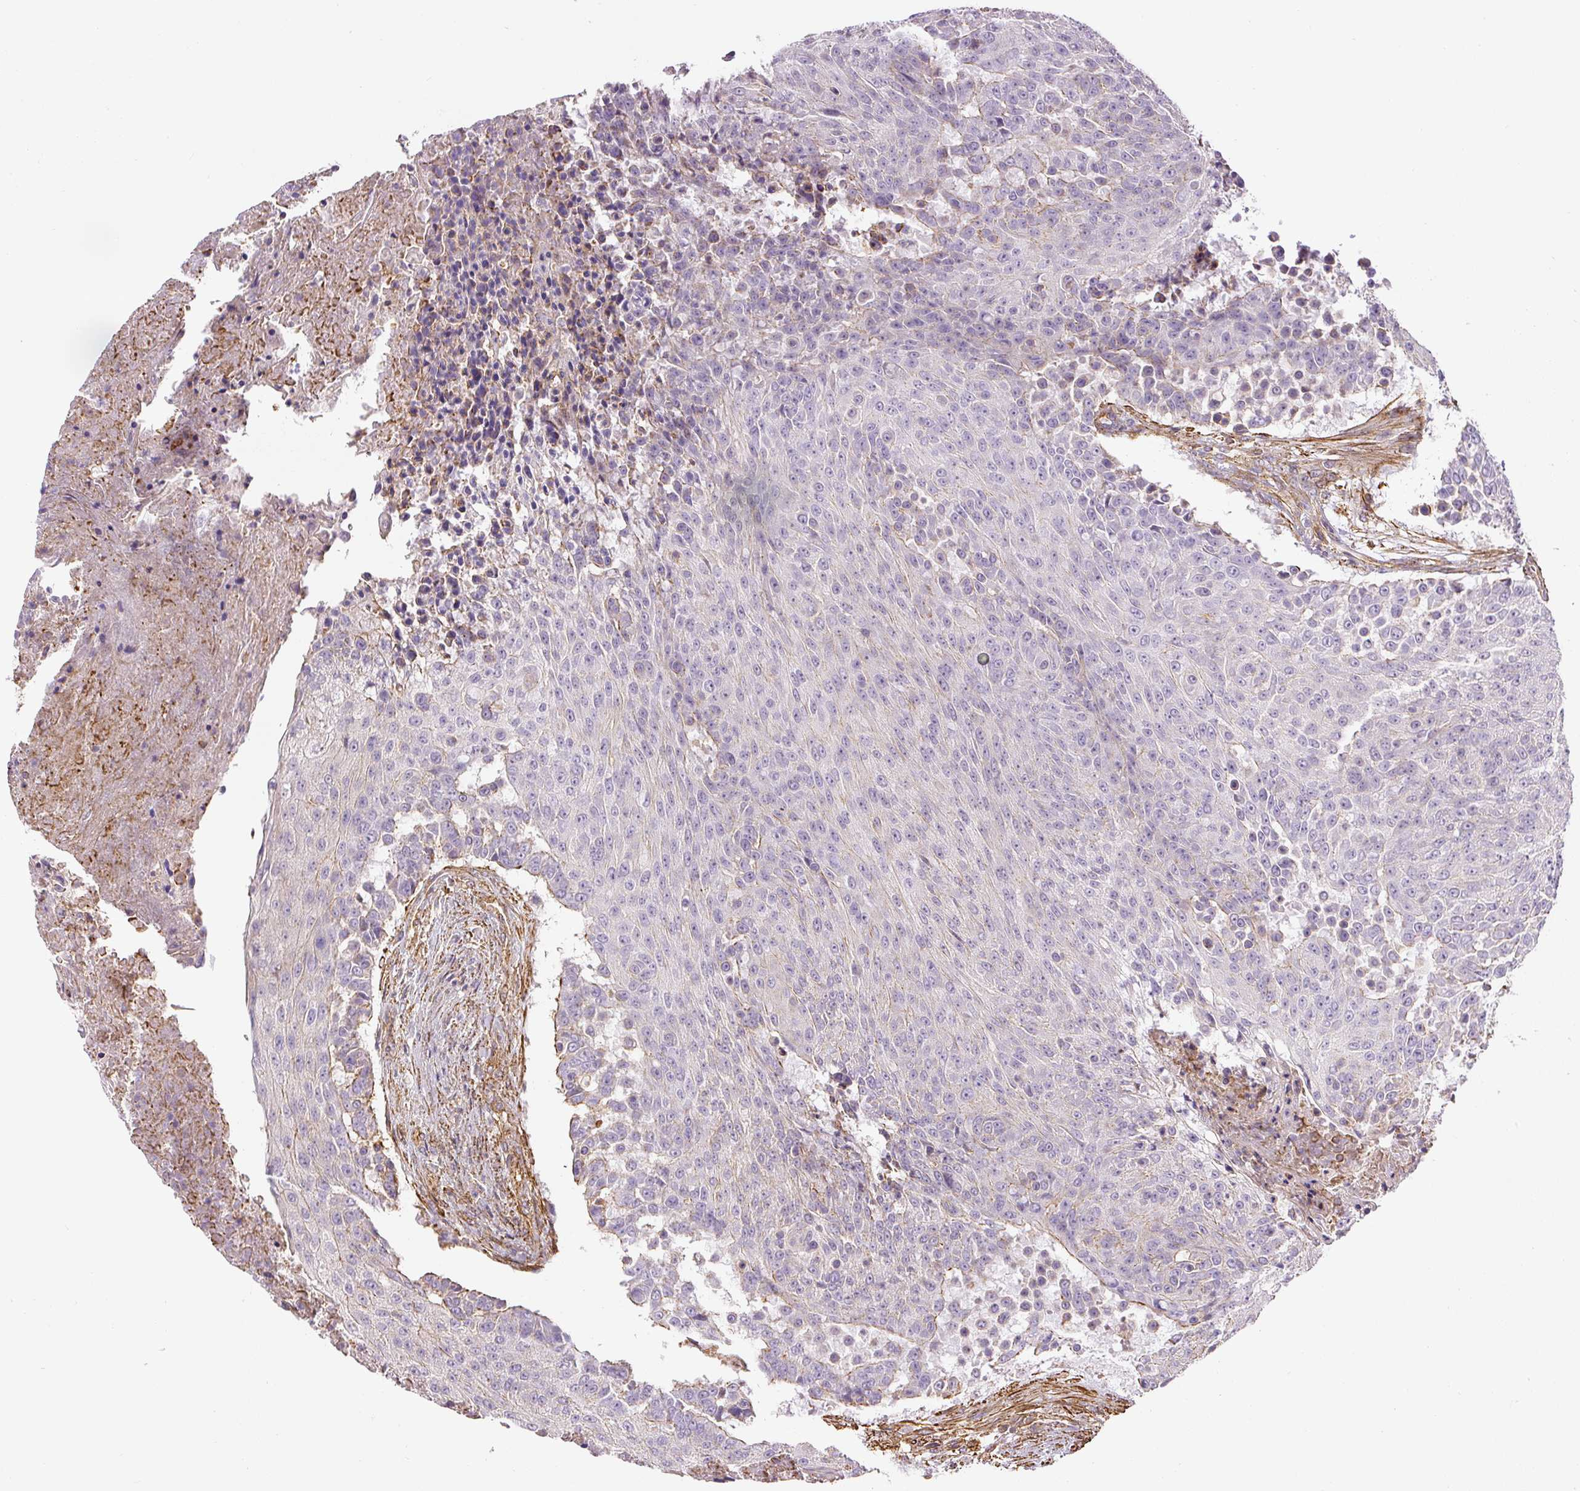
{"staining": {"intensity": "negative", "quantity": "none", "location": "none"}, "tissue": "urothelial cancer", "cell_type": "Tumor cells", "image_type": "cancer", "snomed": [{"axis": "morphology", "description": "Urothelial carcinoma, High grade"}, {"axis": "topography", "description": "Urinary bladder"}], "caption": "A high-resolution histopathology image shows IHC staining of high-grade urothelial carcinoma, which shows no significant staining in tumor cells.", "gene": "MYL12A", "patient": {"sex": "female", "age": 63}}